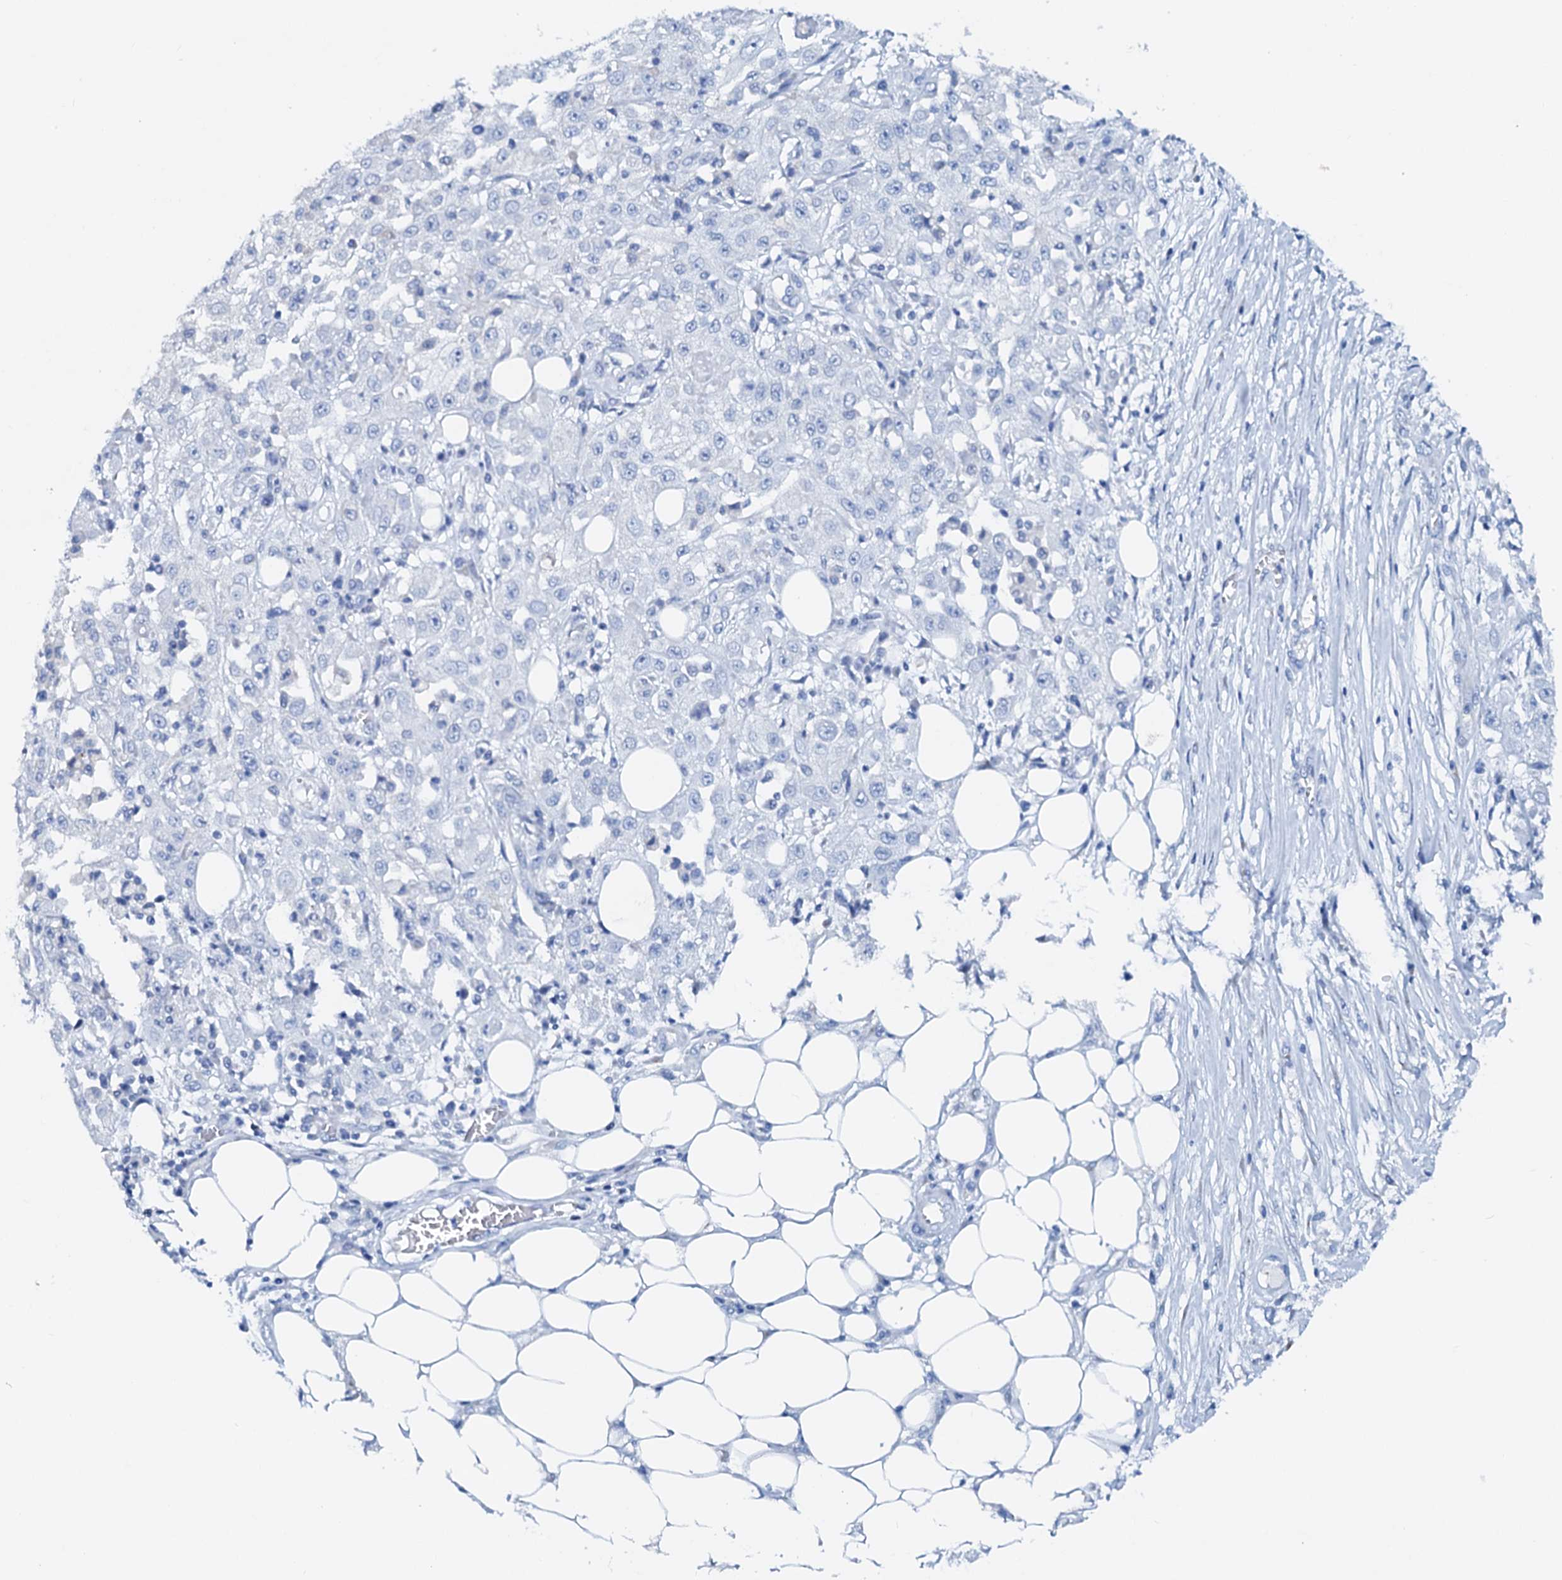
{"staining": {"intensity": "negative", "quantity": "none", "location": "none"}, "tissue": "skin cancer", "cell_type": "Tumor cells", "image_type": "cancer", "snomed": [{"axis": "morphology", "description": "Squamous cell carcinoma, NOS"}, {"axis": "morphology", "description": "Squamous cell carcinoma, metastatic, NOS"}, {"axis": "topography", "description": "Skin"}, {"axis": "topography", "description": "Lymph node"}], "caption": "DAB (3,3'-diaminobenzidine) immunohistochemical staining of human skin metastatic squamous cell carcinoma exhibits no significant staining in tumor cells.", "gene": "AMER2", "patient": {"sex": "male", "age": 75}}